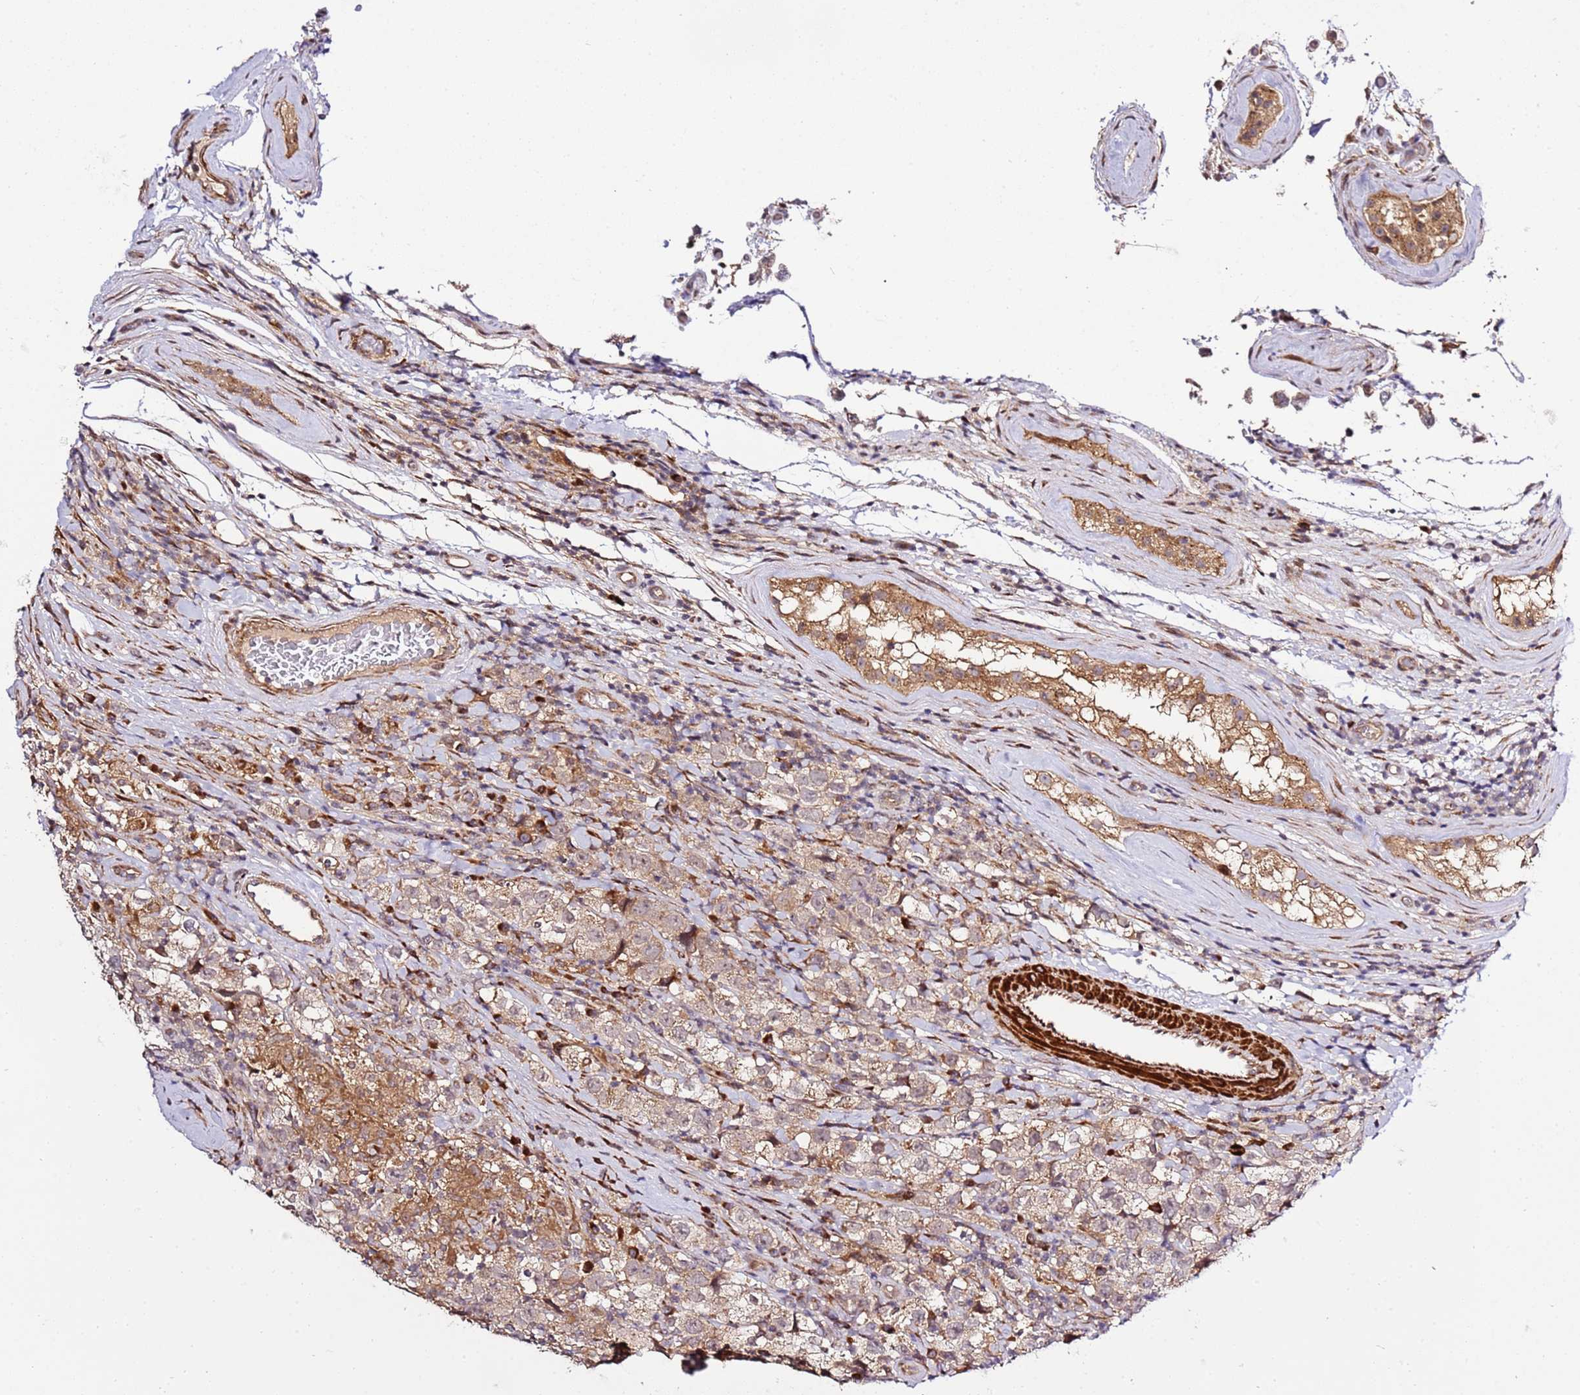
{"staining": {"intensity": "moderate", "quantity": ">75%", "location": "cytoplasmic/membranous"}, "tissue": "testis cancer", "cell_type": "Tumor cells", "image_type": "cancer", "snomed": [{"axis": "morphology", "description": "Seminoma, NOS"}, {"axis": "morphology", "description": "Carcinoma, Embryonal, NOS"}, {"axis": "topography", "description": "Testis"}], "caption": "This is an image of immunohistochemistry staining of testis cancer (seminoma), which shows moderate positivity in the cytoplasmic/membranous of tumor cells.", "gene": "PVRIG", "patient": {"sex": "male", "age": 41}}